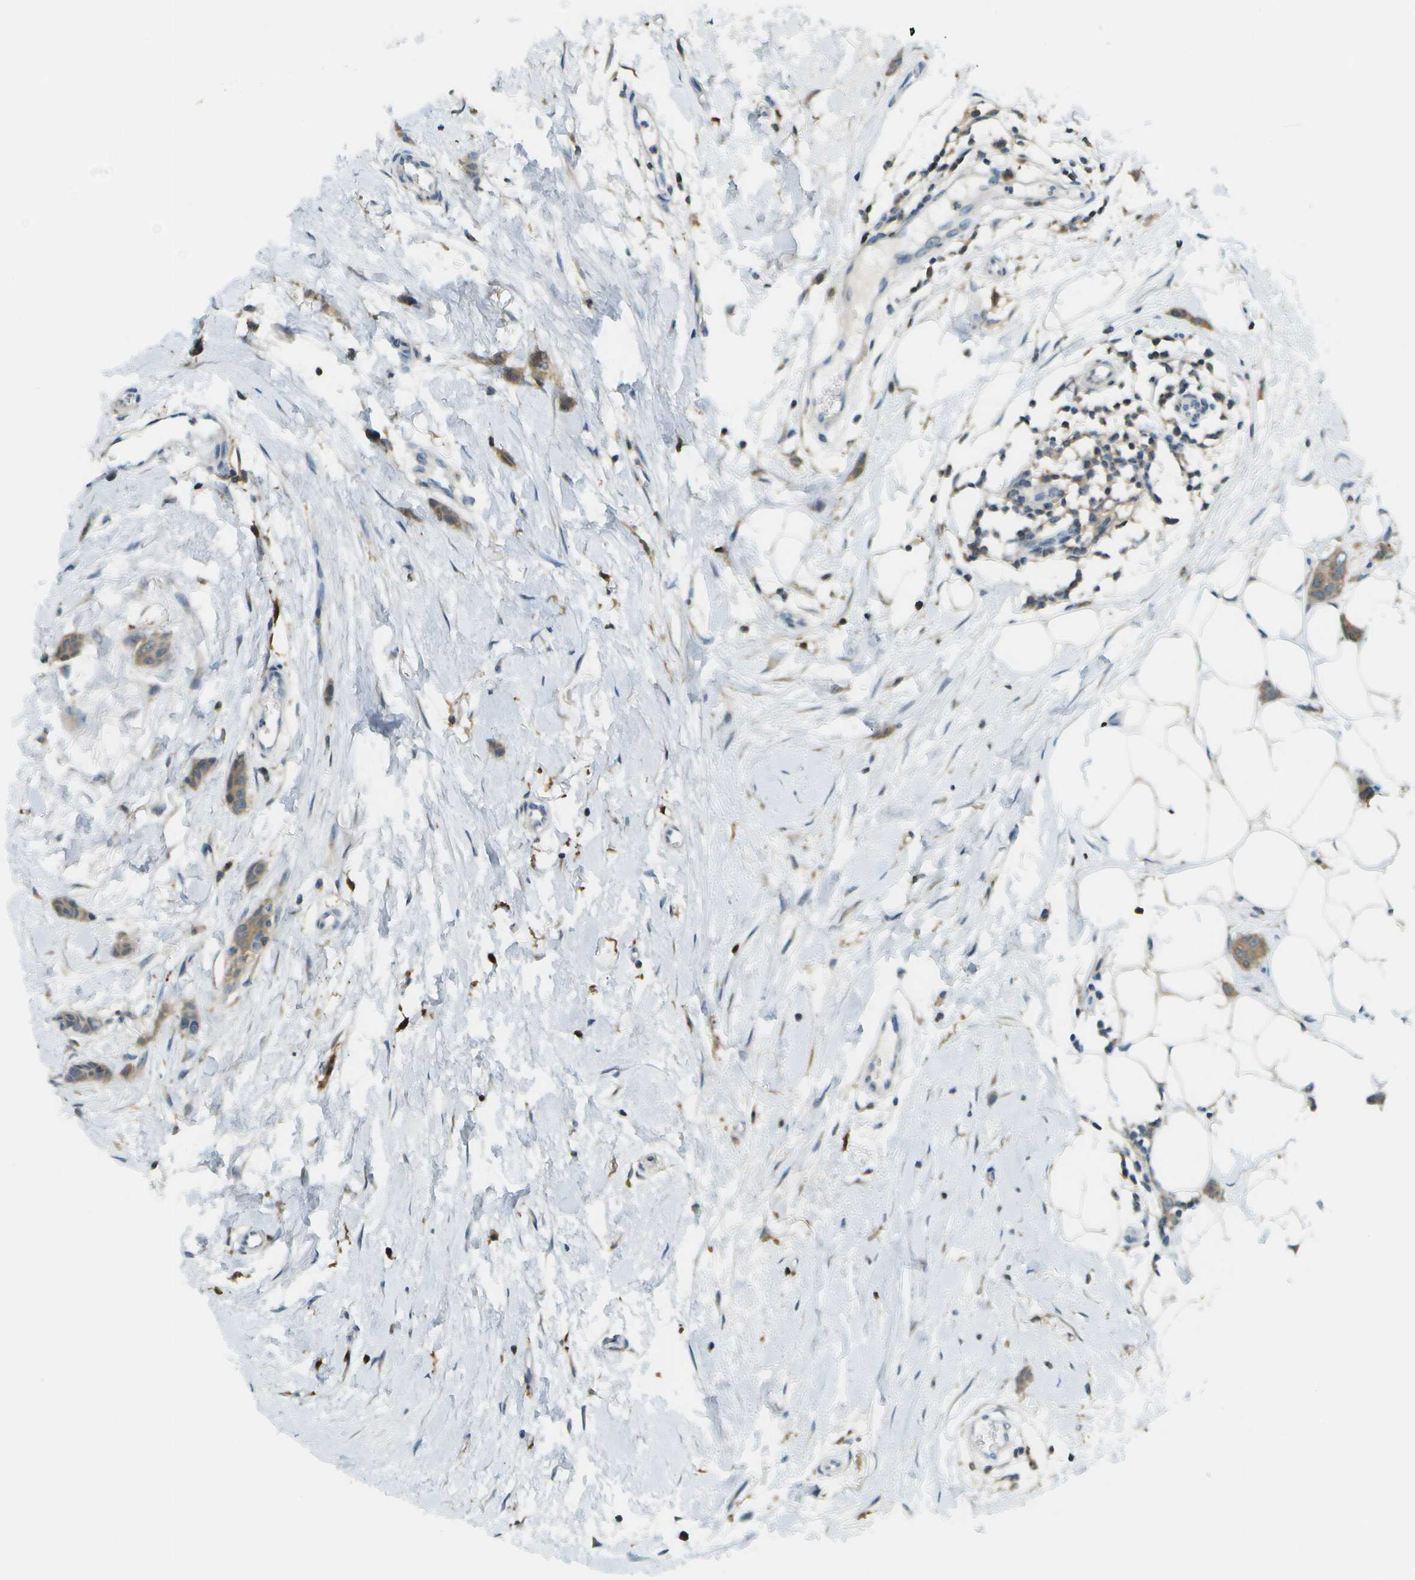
{"staining": {"intensity": "moderate", "quantity": ">75%", "location": "cytoplasmic/membranous"}, "tissue": "breast cancer", "cell_type": "Tumor cells", "image_type": "cancer", "snomed": [{"axis": "morphology", "description": "Lobular carcinoma"}, {"axis": "topography", "description": "Skin"}, {"axis": "topography", "description": "Breast"}], "caption": "Immunohistochemical staining of human breast cancer demonstrates medium levels of moderate cytoplasmic/membranous protein expression in about >75% of tumor cells. (DAB IHC, brown staining for protein, blue staining for nuclei).", "gene": "CDH23", "patient": {"sex": "female", "age": 46}}